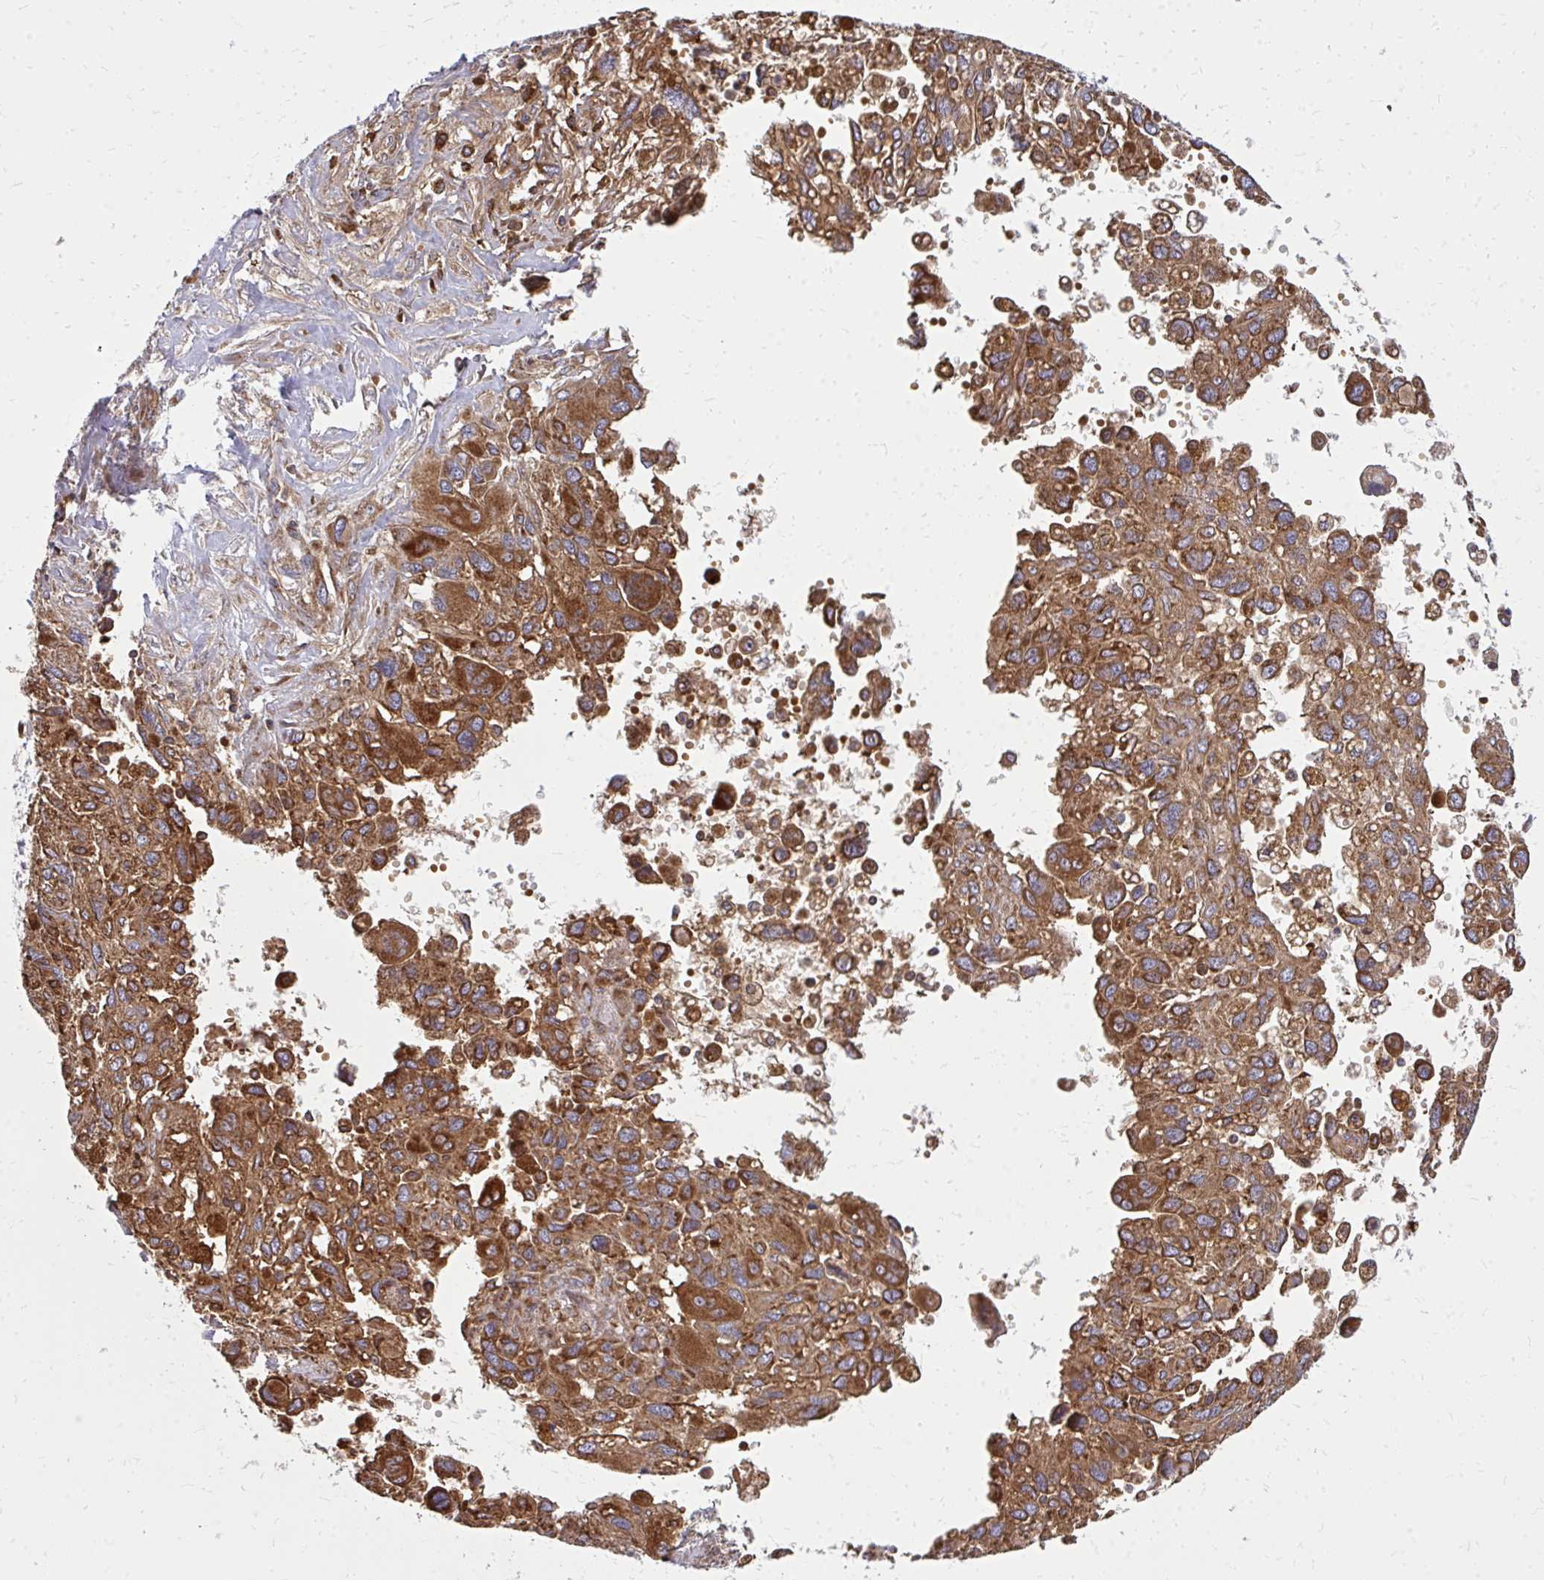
{"staining": {"intensity": "strong", "quantity": ">75%", "location": "cytoplasmic/membranous"}, "tissue": "pancreatic cancer", "cell_type": "Tumor cells", "image_type": "cancer", "snomed": [{"axis": "morphology", "description": "Adenocarcinoma, NOS"}, {"axis": "topography", "description": "Pancreas"}], "caption": "Pancreatic cancer tissue demonstrates strong cytoplasmic/membranous staining in about >75% of tumor cells, visualized by immunohistochemistry.", "gene": "PDK4", "patient": {"sex": "female", "age": 47}}